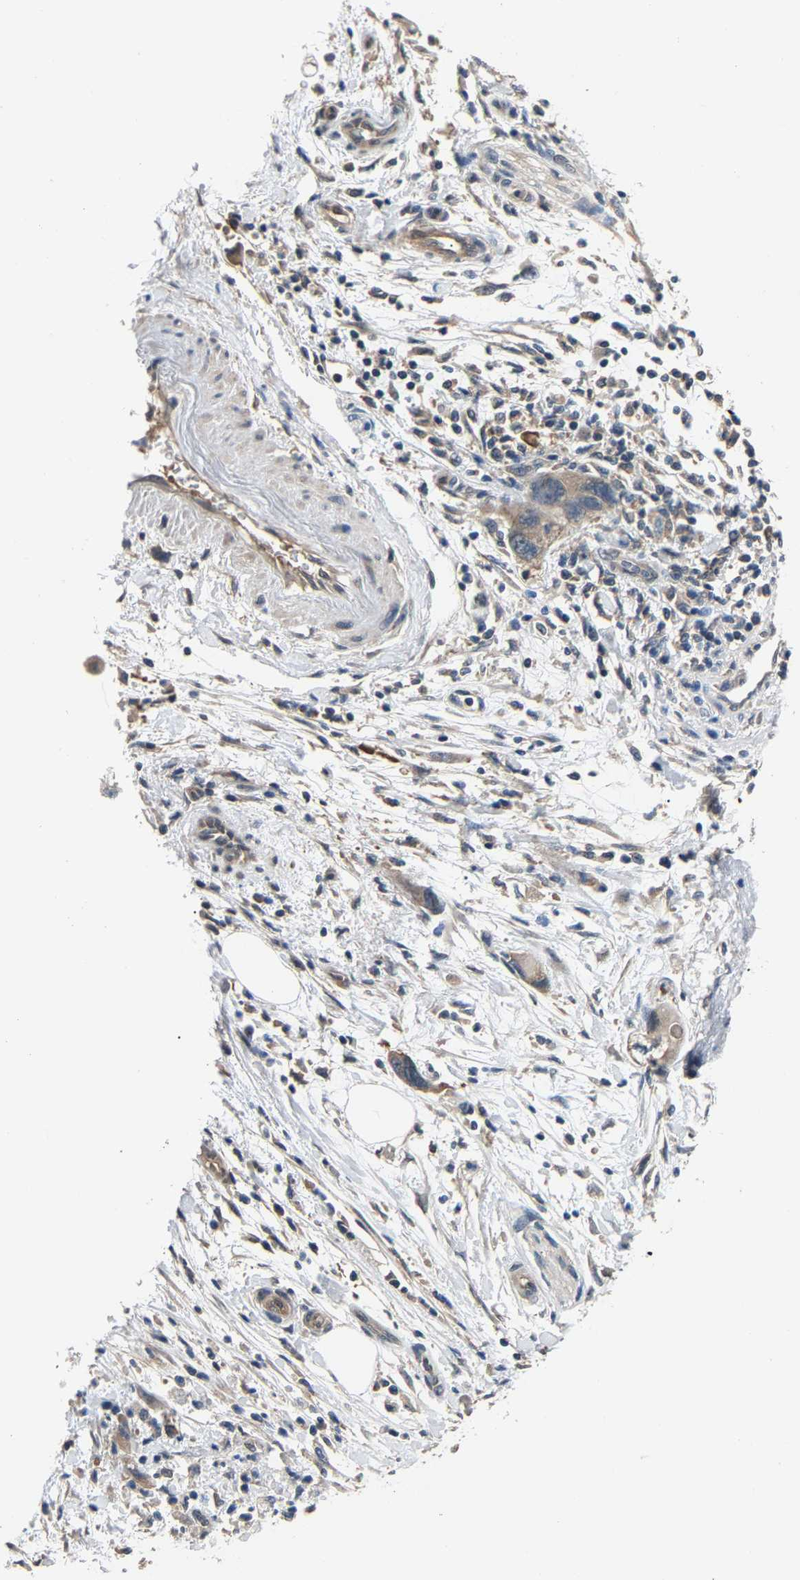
{"staining": {"intensity": "weak", "quantity": "<25%", "location": "cytoplasmic/membranous"}, "tissue": "pancreatic cancer", "cell_type": "Tumor cells", "image_type": "cancer", "snomed": [{"axis": "morphology", "description": "Normal tissue, NOS"}, {"axis": "morphology", "description": "Adenocarcinoma, NOS"}, {"axis": "topography", "description": "Pancreas"}], "caption": "High magnification brightfield microscopy of pancreatic cancer (adenocarcinoma) stained with DAB (3,3'-diaminobenzidine) (brown) and counterstained with hematoxylin (blue): tumor cells show no significant staining.", "gene": "ABCC9", "patient": {"sex": "female", "age": 71}}